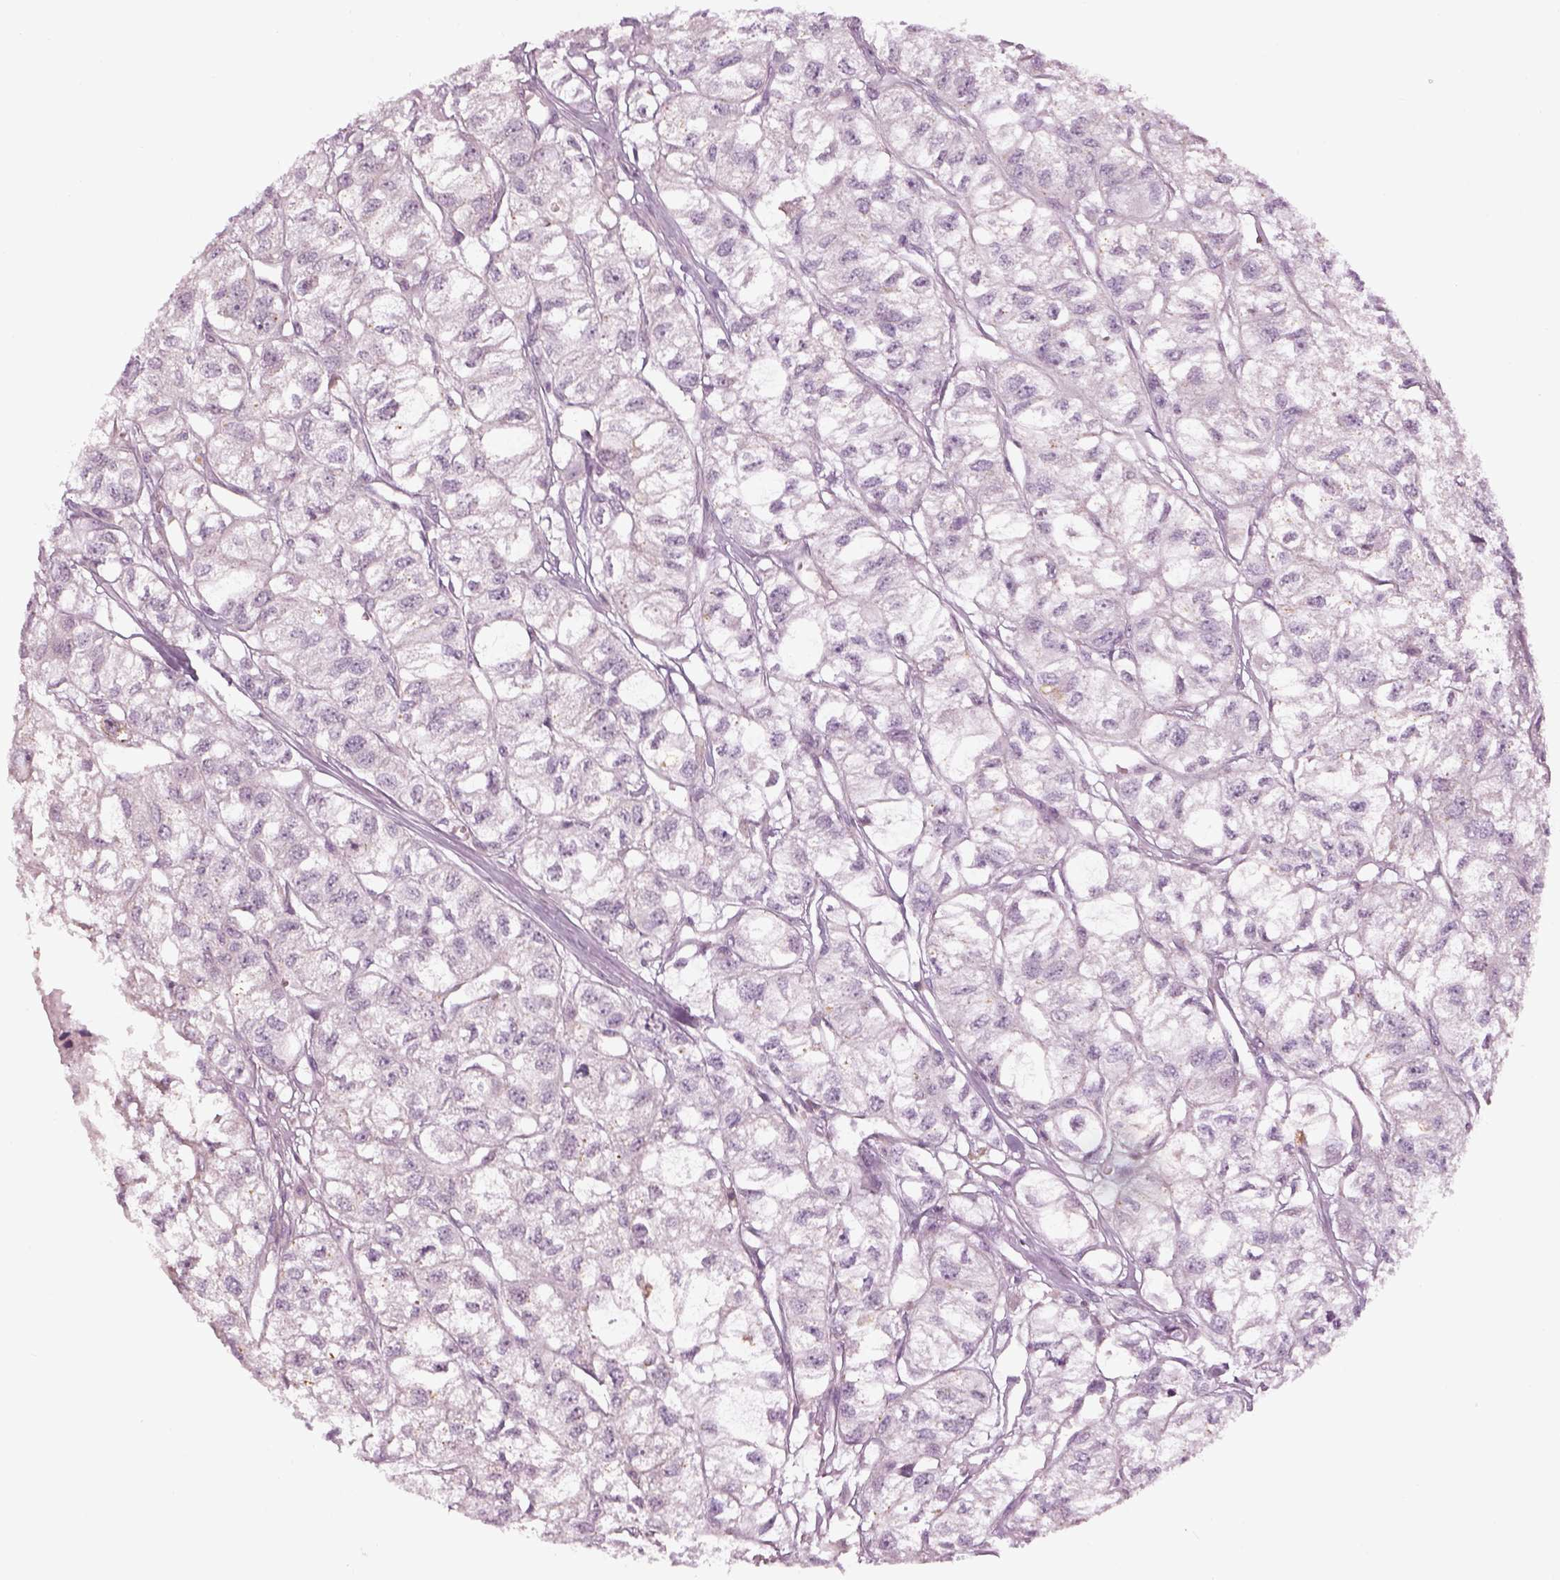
{"staining": {"intensity": "negative", "quantity": "none", "location": "none"}, "tissue": "renal cancer", "cell_type": "Tumor cells", "image_type": "cancer", "snomed": [{"axis": "morphology", "description": "Adenocarcinoma, NOS"}, {"axis": "topography", "description": "Kidney"}], "caption": "DAB immunohistochemical staining of human renal adenocarcinoma demonstrates no significant expression in tumor cells.", "gene": "LRRIQ3", "patient": {"sex": "male", "age": 56}}